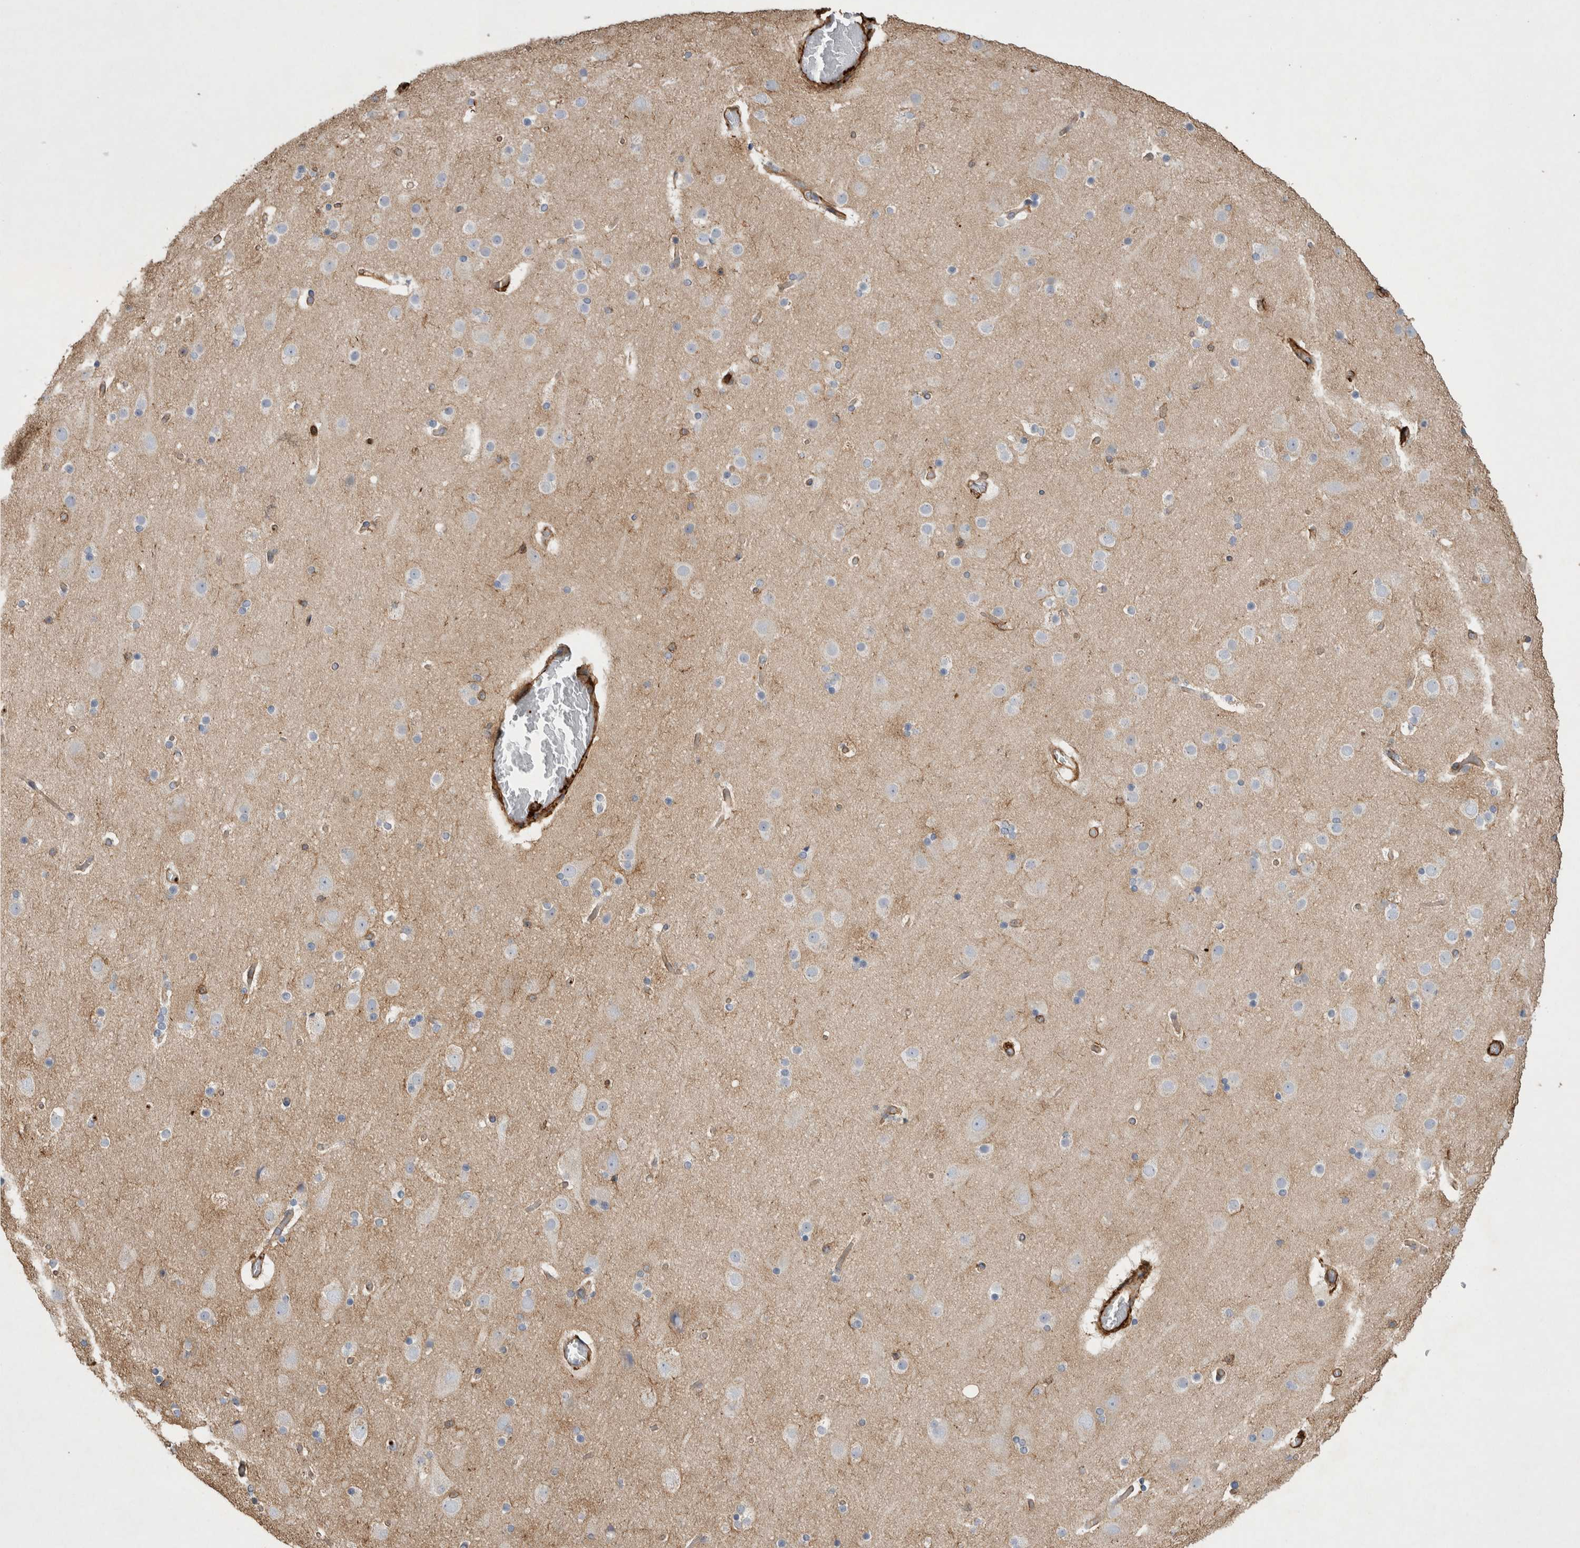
{"staining": {"intensity": "strong", "quantity": ">75%", "location": "cytoplasmic/membranous"}, "tissue": "cerebral cortex", "cell_type": "Endothelial cells", "image_type": "normal", "snomed": [{"axis": "morphology", "description": "Normal tissue, NOS"}, {"axis": "topography", "description": "Cerebral cortex"}], "caption": "The immunohistochemical stain highlights strong cytoplasmic/membranous staining in endothelial cells of normal cerebral cortex.", "gene": "GPER1", "patient": {"sex": "male", "age": 57}}